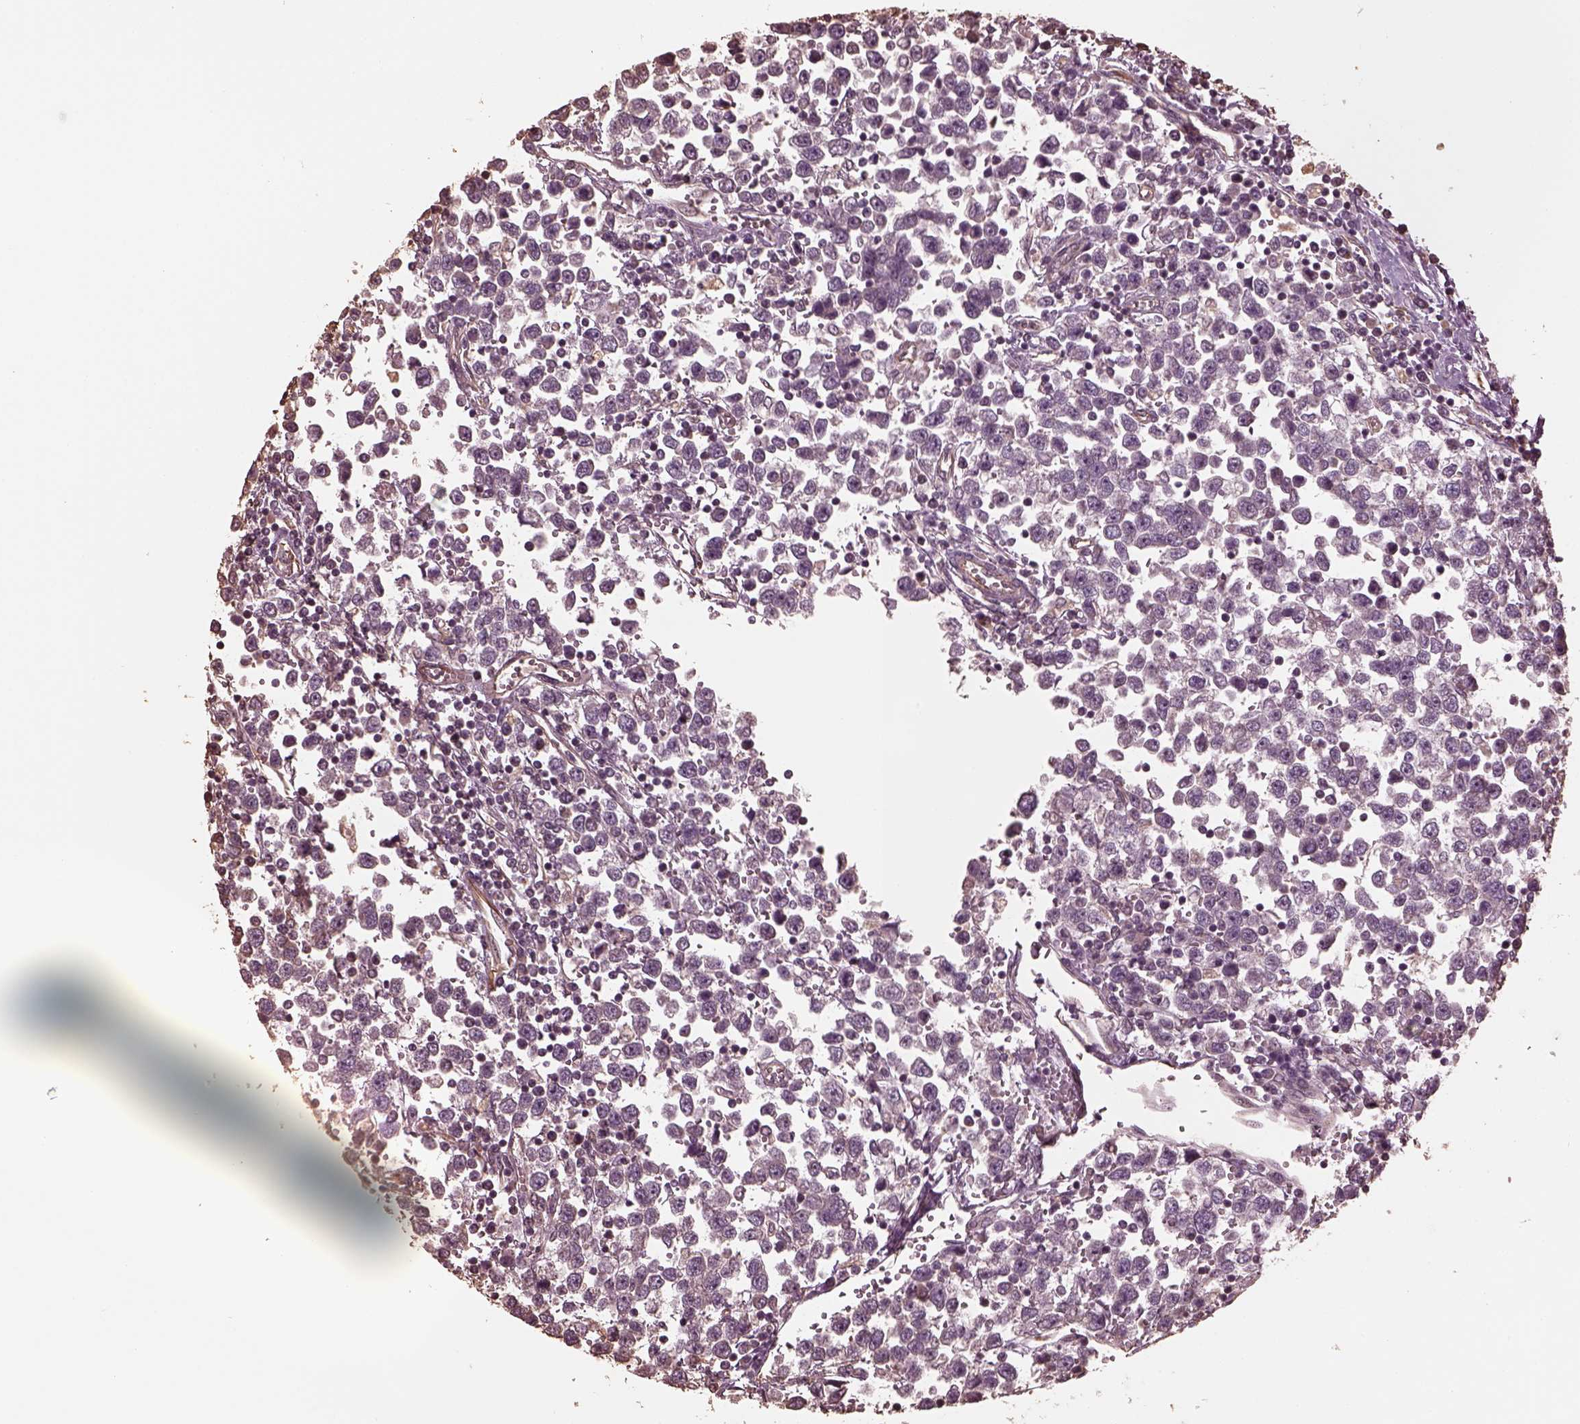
{"staining": {"intensity": "negative", "quantity": "none", "location": "none"}, "tissue": "testis cancer", "cell_type": "Tumor cells", "image_type": "cancer", "snomed": [{"axis": "morphology", "description": "Seminoma, NOS"}, {"axis": "topography", "description": "Testis"}], "caption": "A photomicrograph of human testis seminoma is negative for staining in tumor cells.", "gene": "GTPBP1", "patient": {"sex": "male", "age": 34}}